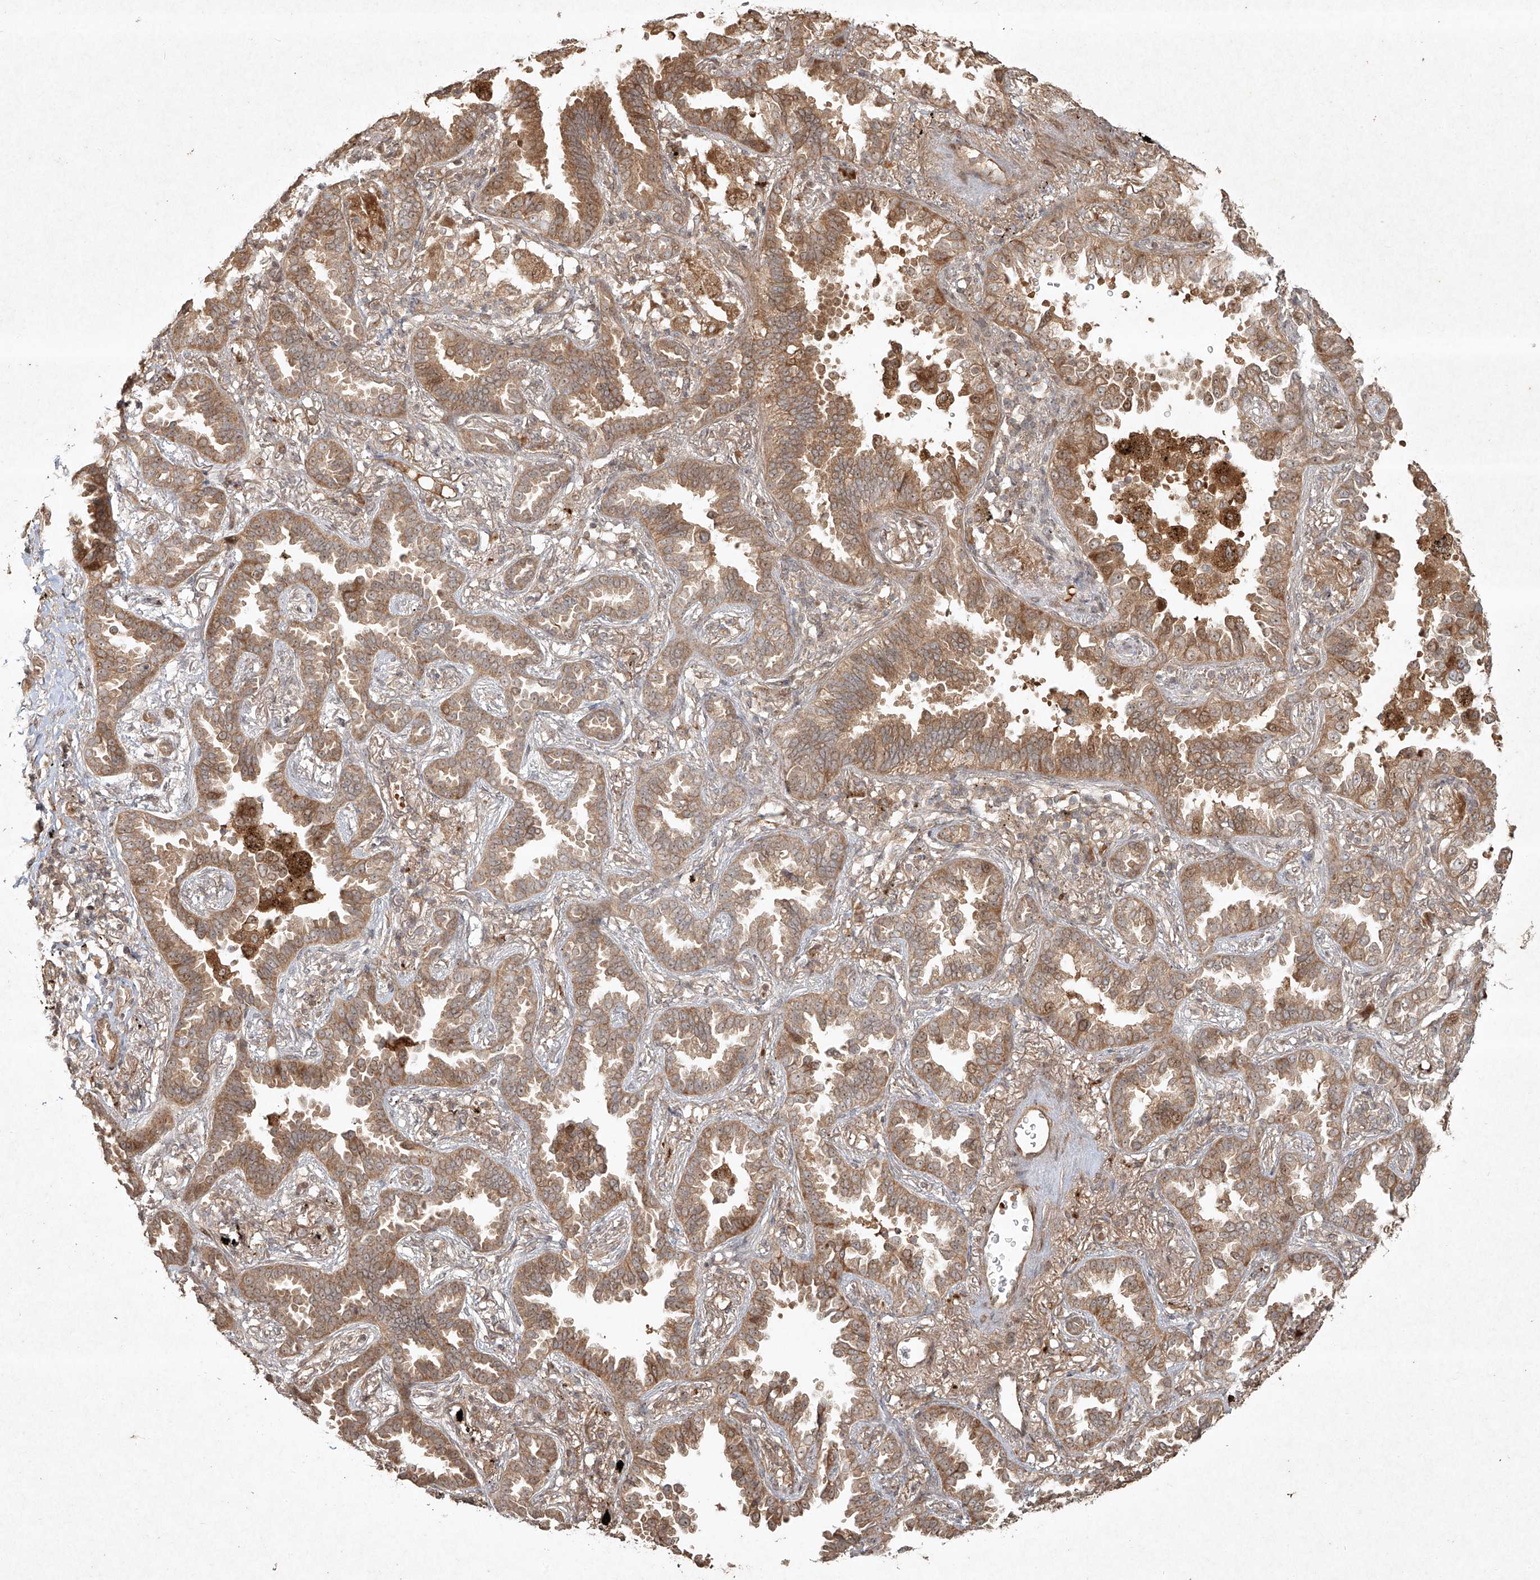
{"staining": {"intensity": "moderate", "quantity": ">75%", "location": "cytoplasmic/membranous"}, "tissue": "lung cancer", "cell_type": "Tumor cells", "image_type": "cancer", "snomed": [{"axis": "morphology", "description": "Normal tissue, NOS"}, {"axis": "morphology", "description": "Adenocarcinoma, NOS"}, {"axis": "topography", "description": "Lung"}], "caption": "Human lung cancer stained for a protein (brown) reveals moderate cytoplasmic/membranous positive positivity in about >75% of tumor cells.", "gene": "CYYR1", "patient": {"sex": "male", "age": 59}}